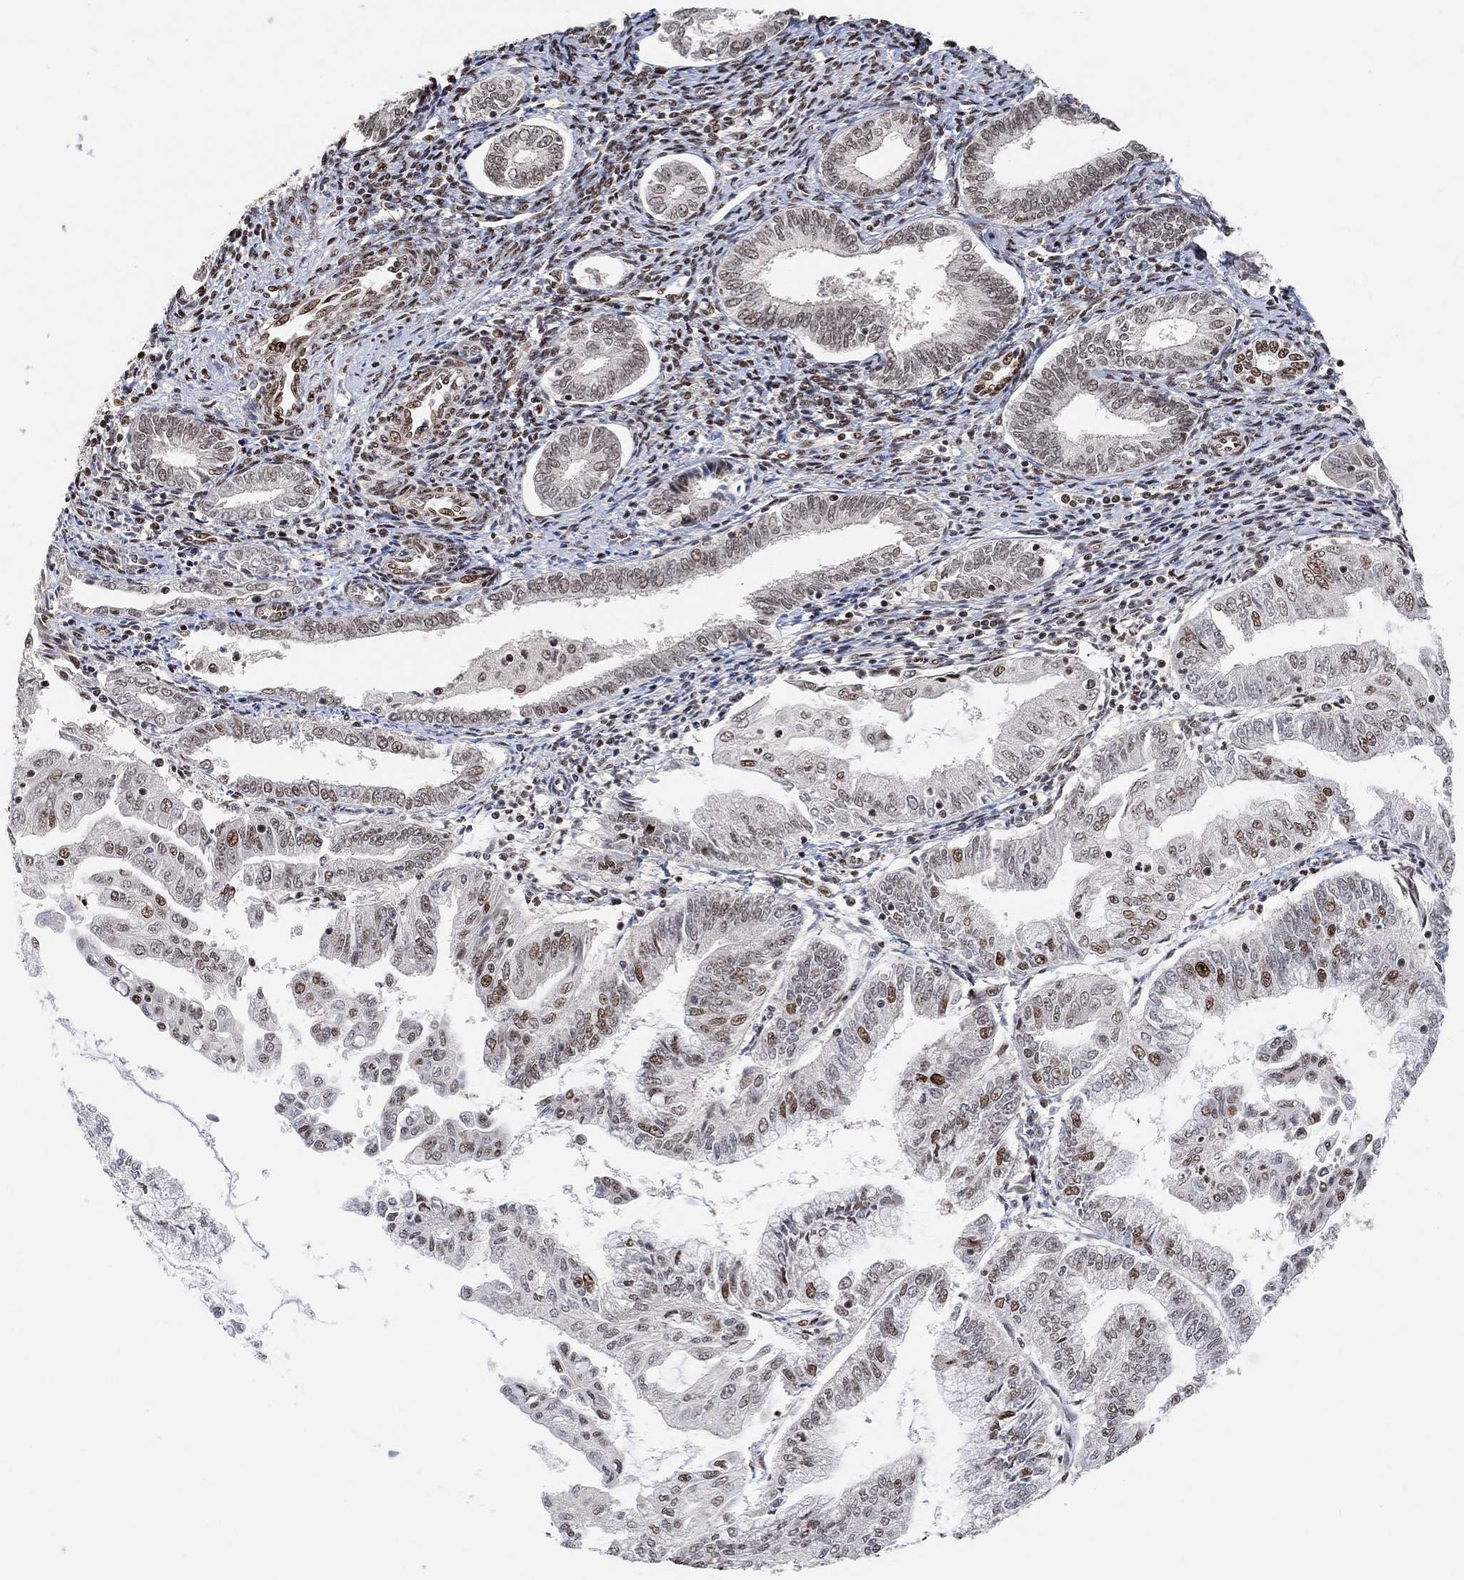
{"staining": {"intensity": "strong", "quantity": "25%-75%", "location": "nuclear"}, "tissue": "endometrial cancer", "cell_type": "Tumor cells", "image_type": "cancer", "snomed": [{"axis": "morphology", "description": "Adenocarcinoma, NOS"}, {"axis": "topography", "description": "Endometrium"}], "caption": "High-magnification brightfield microscopy of adenocarcinoma (endometrial) stained with DAB (brown) and counterstained with hematoxylin (blue). tumor cells exhibit strong nuclear staining is present in about25%-75% of cells.", "gene": "E4F1", "patient": {"sex": "female", "age": 56}}